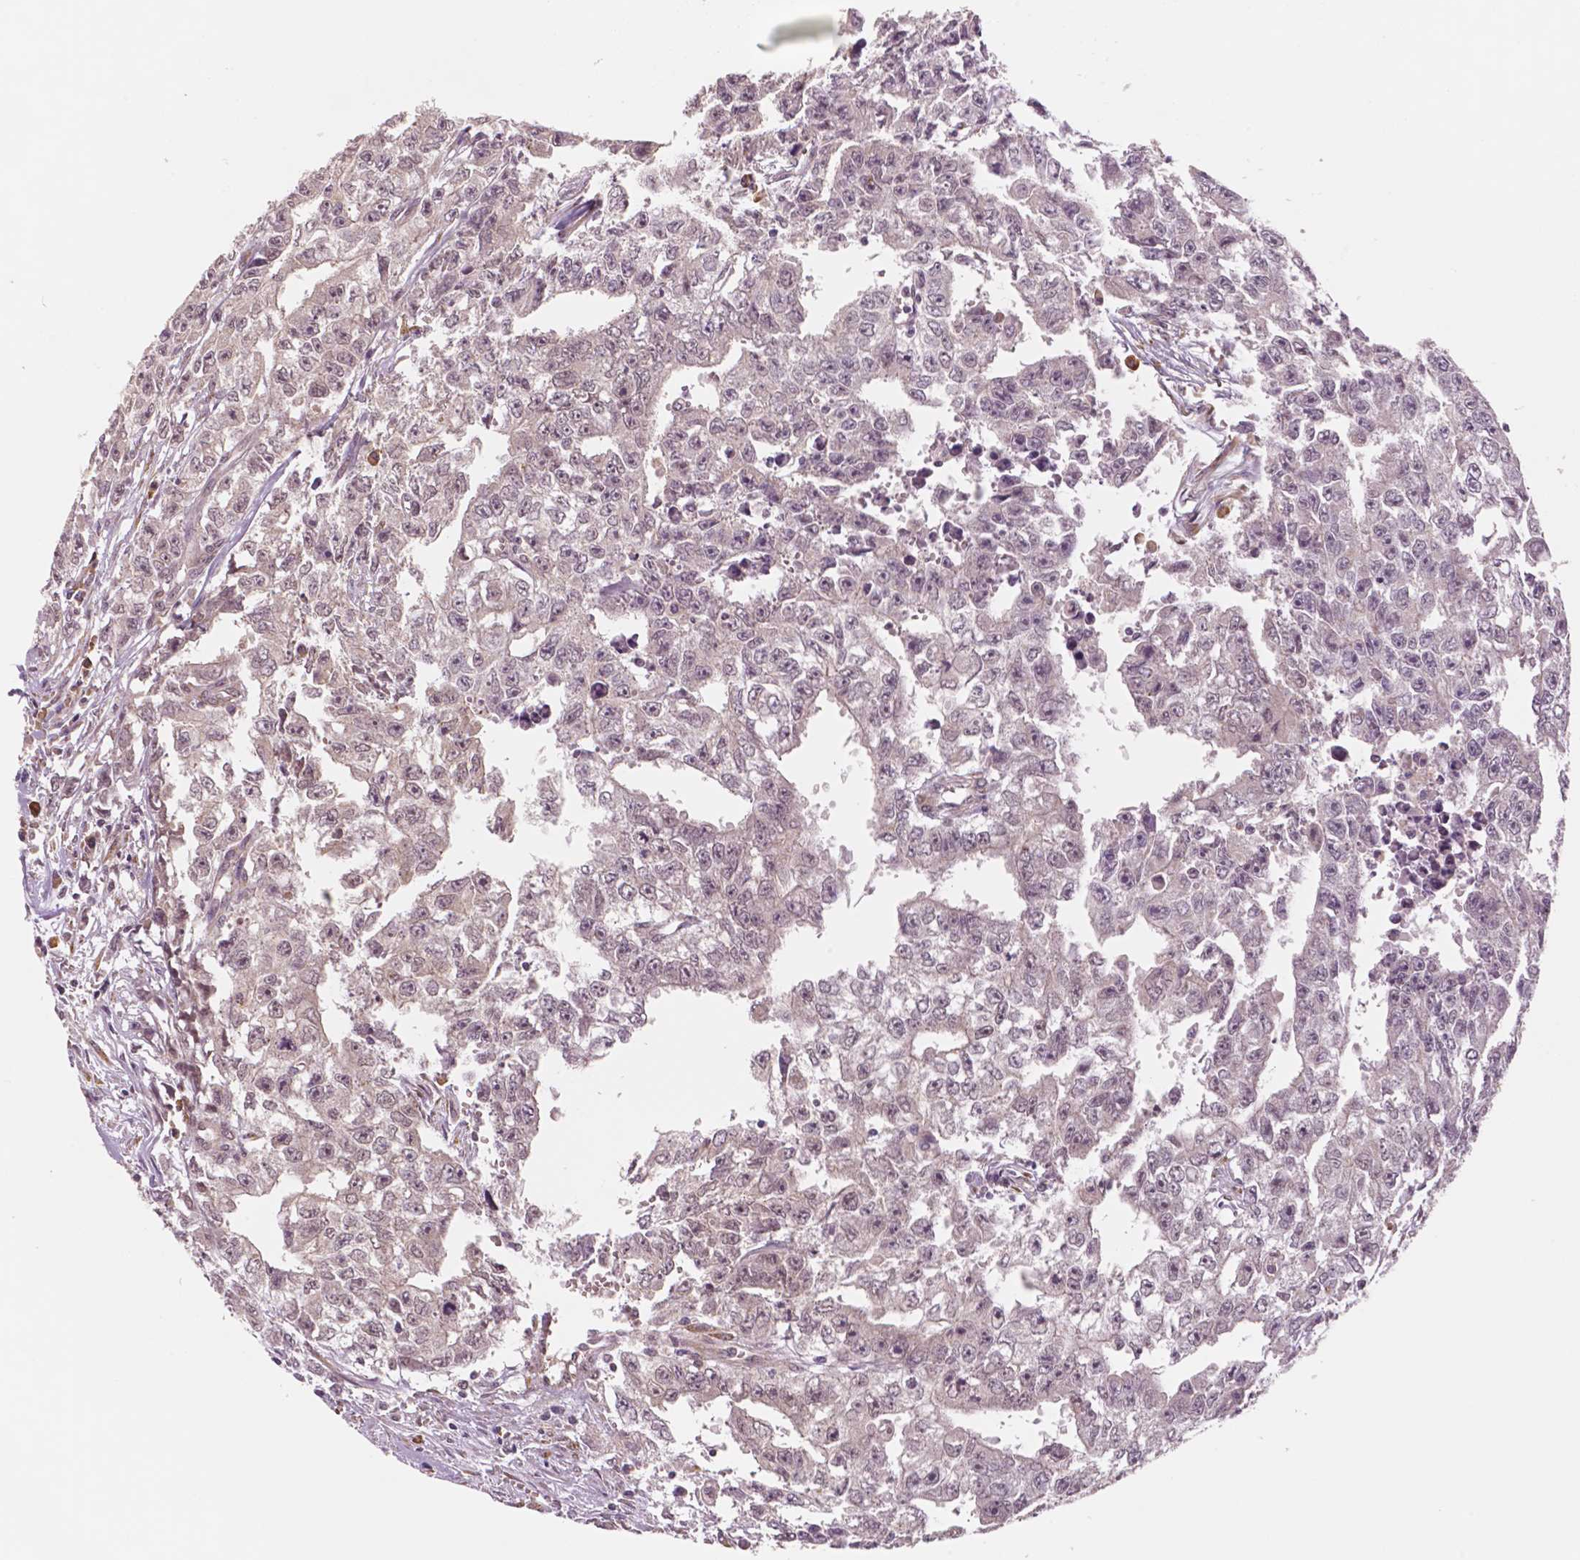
{"staining": {"intensity": "negative", "quantity": "none", "location": "none"}, "tissue": "testis cancer", "cell_type": "Tumor cells", "image_type": "cancer", "snomed": [{"axis": "morphology", "description": "Carcinoma, Embryonal, NOS"}, {"axis": "morphology", "description": "Teratoma, malignant, NOS"}, {"axis": "topography", "description": "Testis"}], "caption": "An IHC histopathology image of testis cancer is shown. There is no staining in tumor cells of testis cancer.", "gene": "STAT3", "patient": {"sex": "male", "age": 24}}